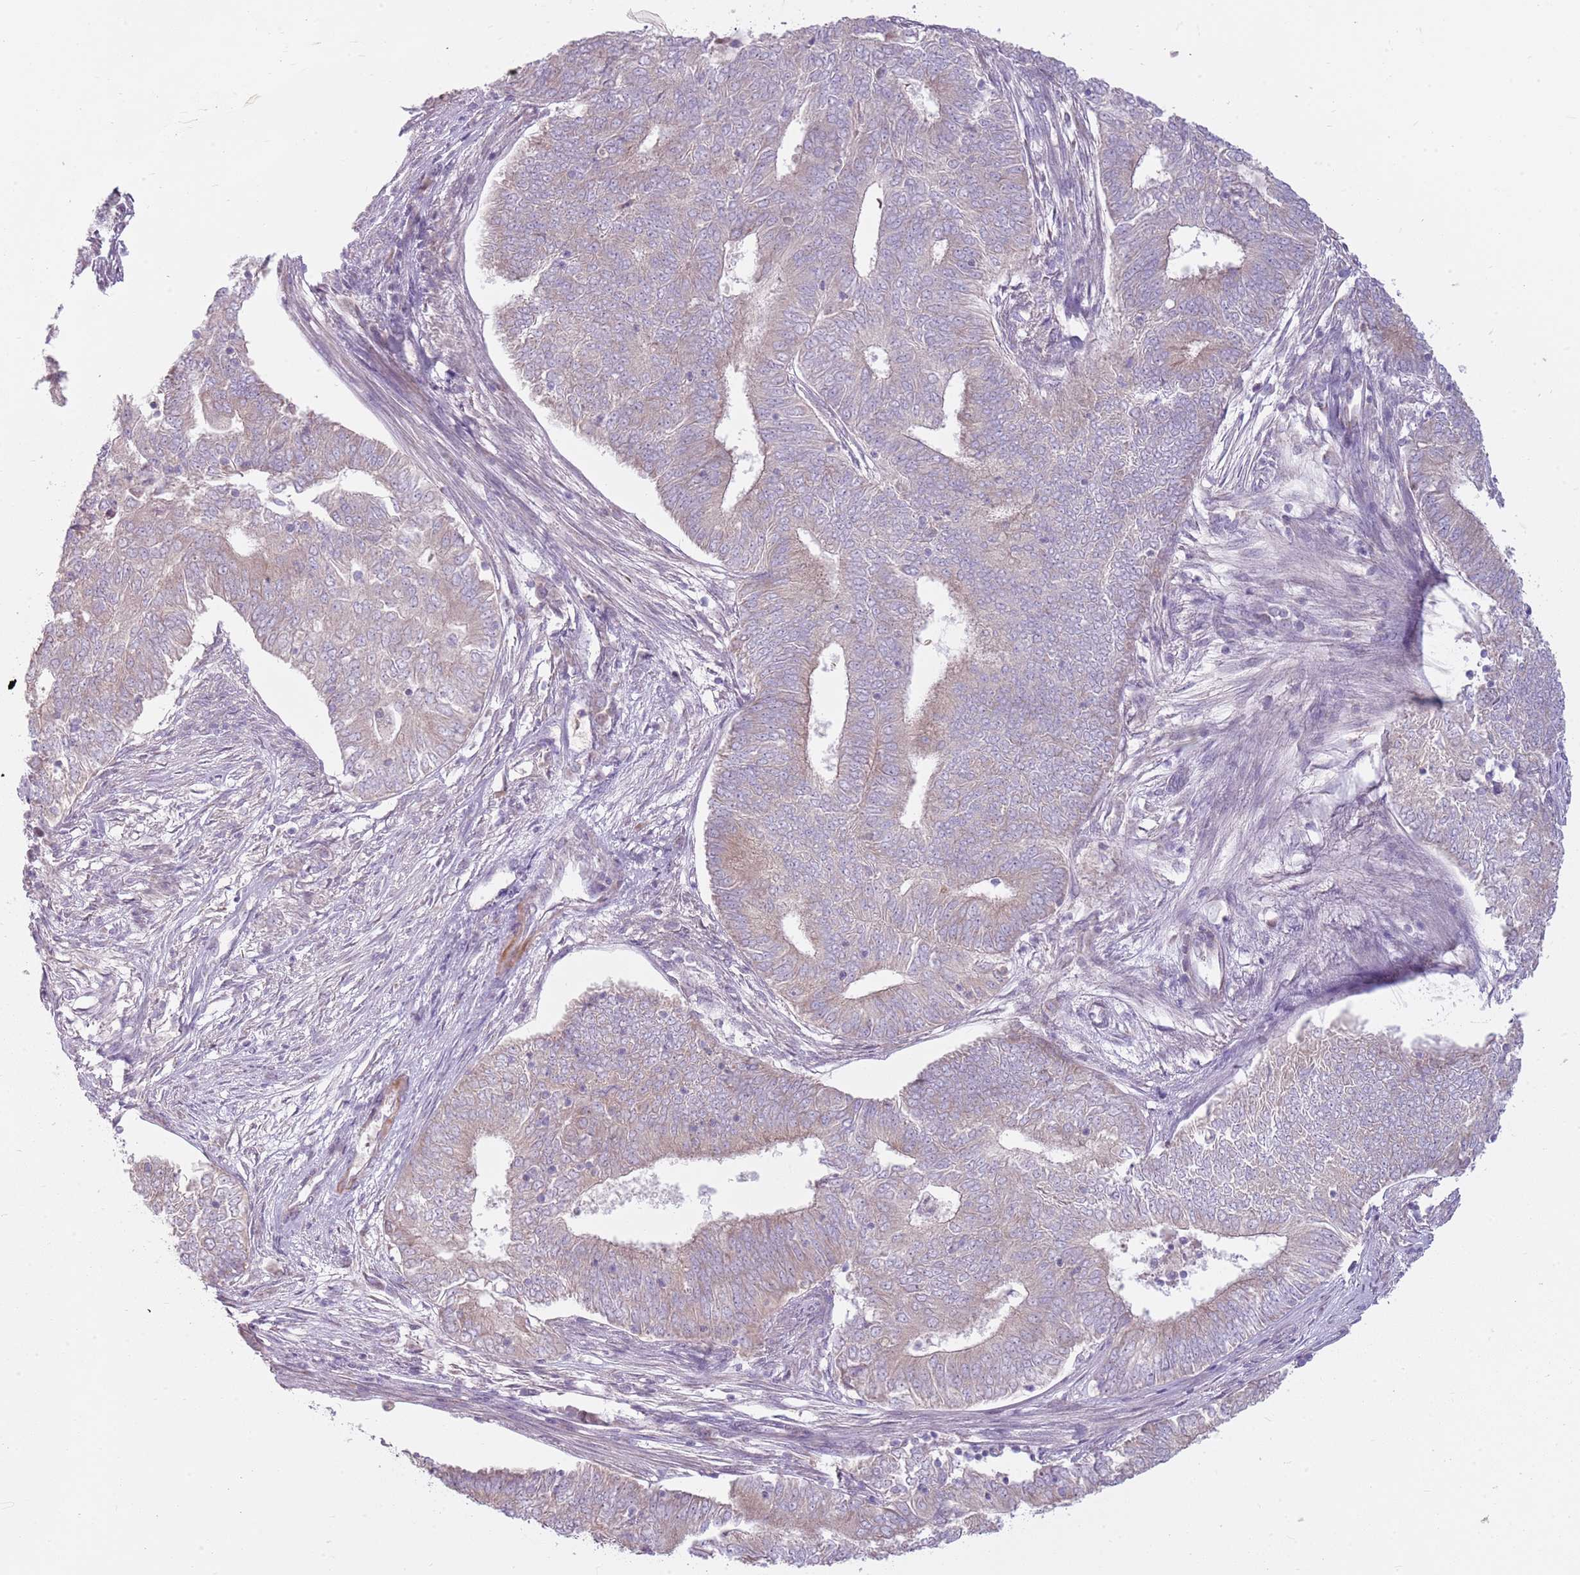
{"staining": {"intensity": "weak", "quantity": "<25%", "location": "cytoplasmic/membranous"}, "tissue": "endometrial cancer", "cell_type": "Tumor cells", "image_type": "cancer", "snomed": [{"axis": "morphology", "description": "Adenocarcinoma, NOS"}, {"axis": "topography", "description": "Endometrium"}], "caption": "Protein analysis of adenocarcinoma (endometrial) exhibits no significant expression in tumor cells. Brightfield microscopy of IHC stained with DAB (3,3'-diaminobenzidine) (brown) and hematoxylin (blue), captured at high magnification.", "gene": "HSPA14", "patient": {"sex": "female", "age": 62}}